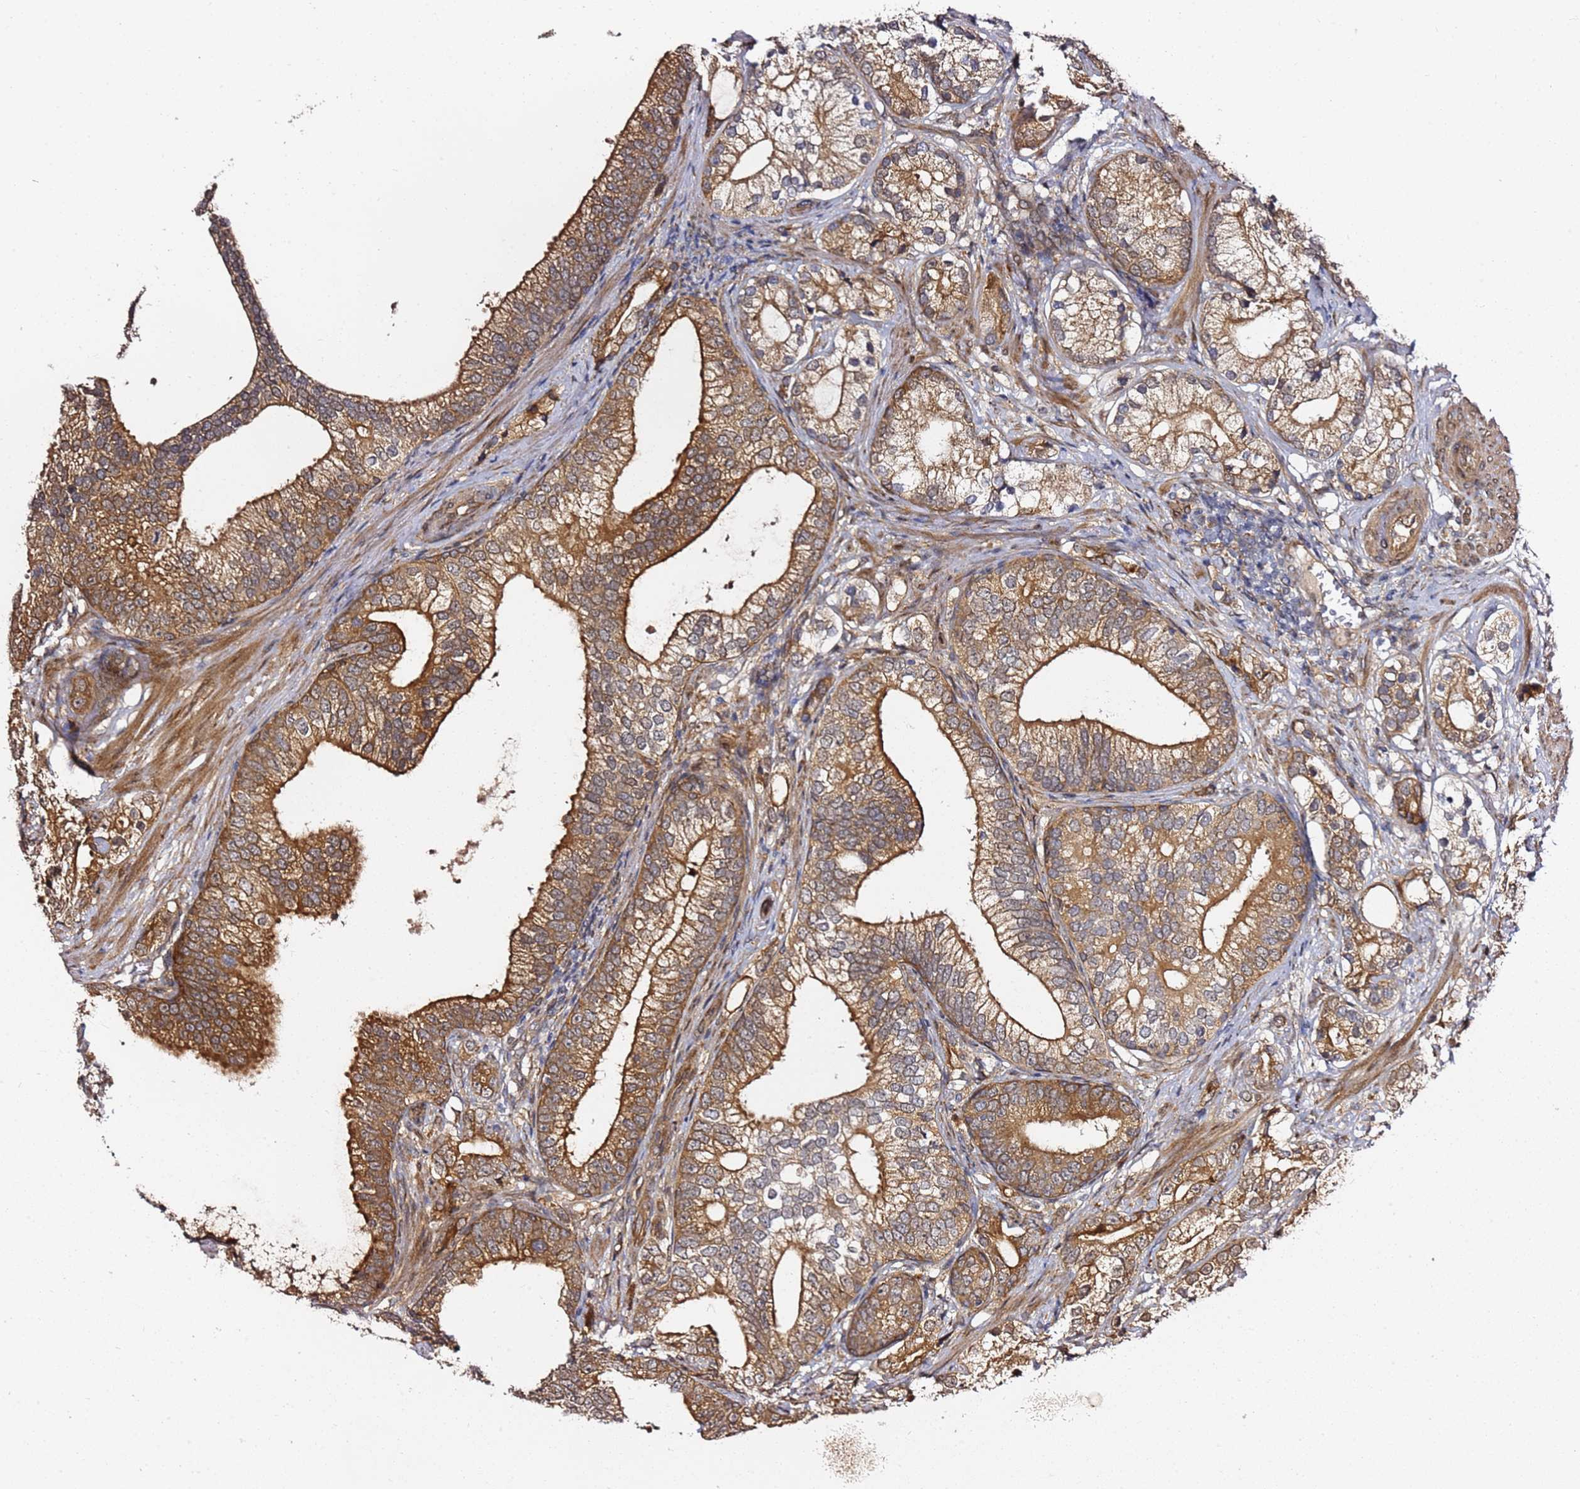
{"staining": {"intensity": "strong", "quantity": ">75%", "location": "cytoplasmic/membranous"}, "tissue": "prostate cancer", "cell_type": "Tumor cells", "image_type": "cancer", "snomed": [{"axis": "morphology", "description": "Adenocarcinoma, High grade"}, {"axis": "topography", "description": "Prostate"}], "caption": "Immunohistochemical staining of human prostate adenocarcinoma (high-grade) reveals high levels of strong cytoplasmic/membranous staining in about >75% of tumor cells. The staining was performed using DAB, with brown indicating positive protein expression. Nuclei are stained blue with hematoxylin.", "gene": "PRKAB2", "patient": {"sex": "male", "age": 75}}